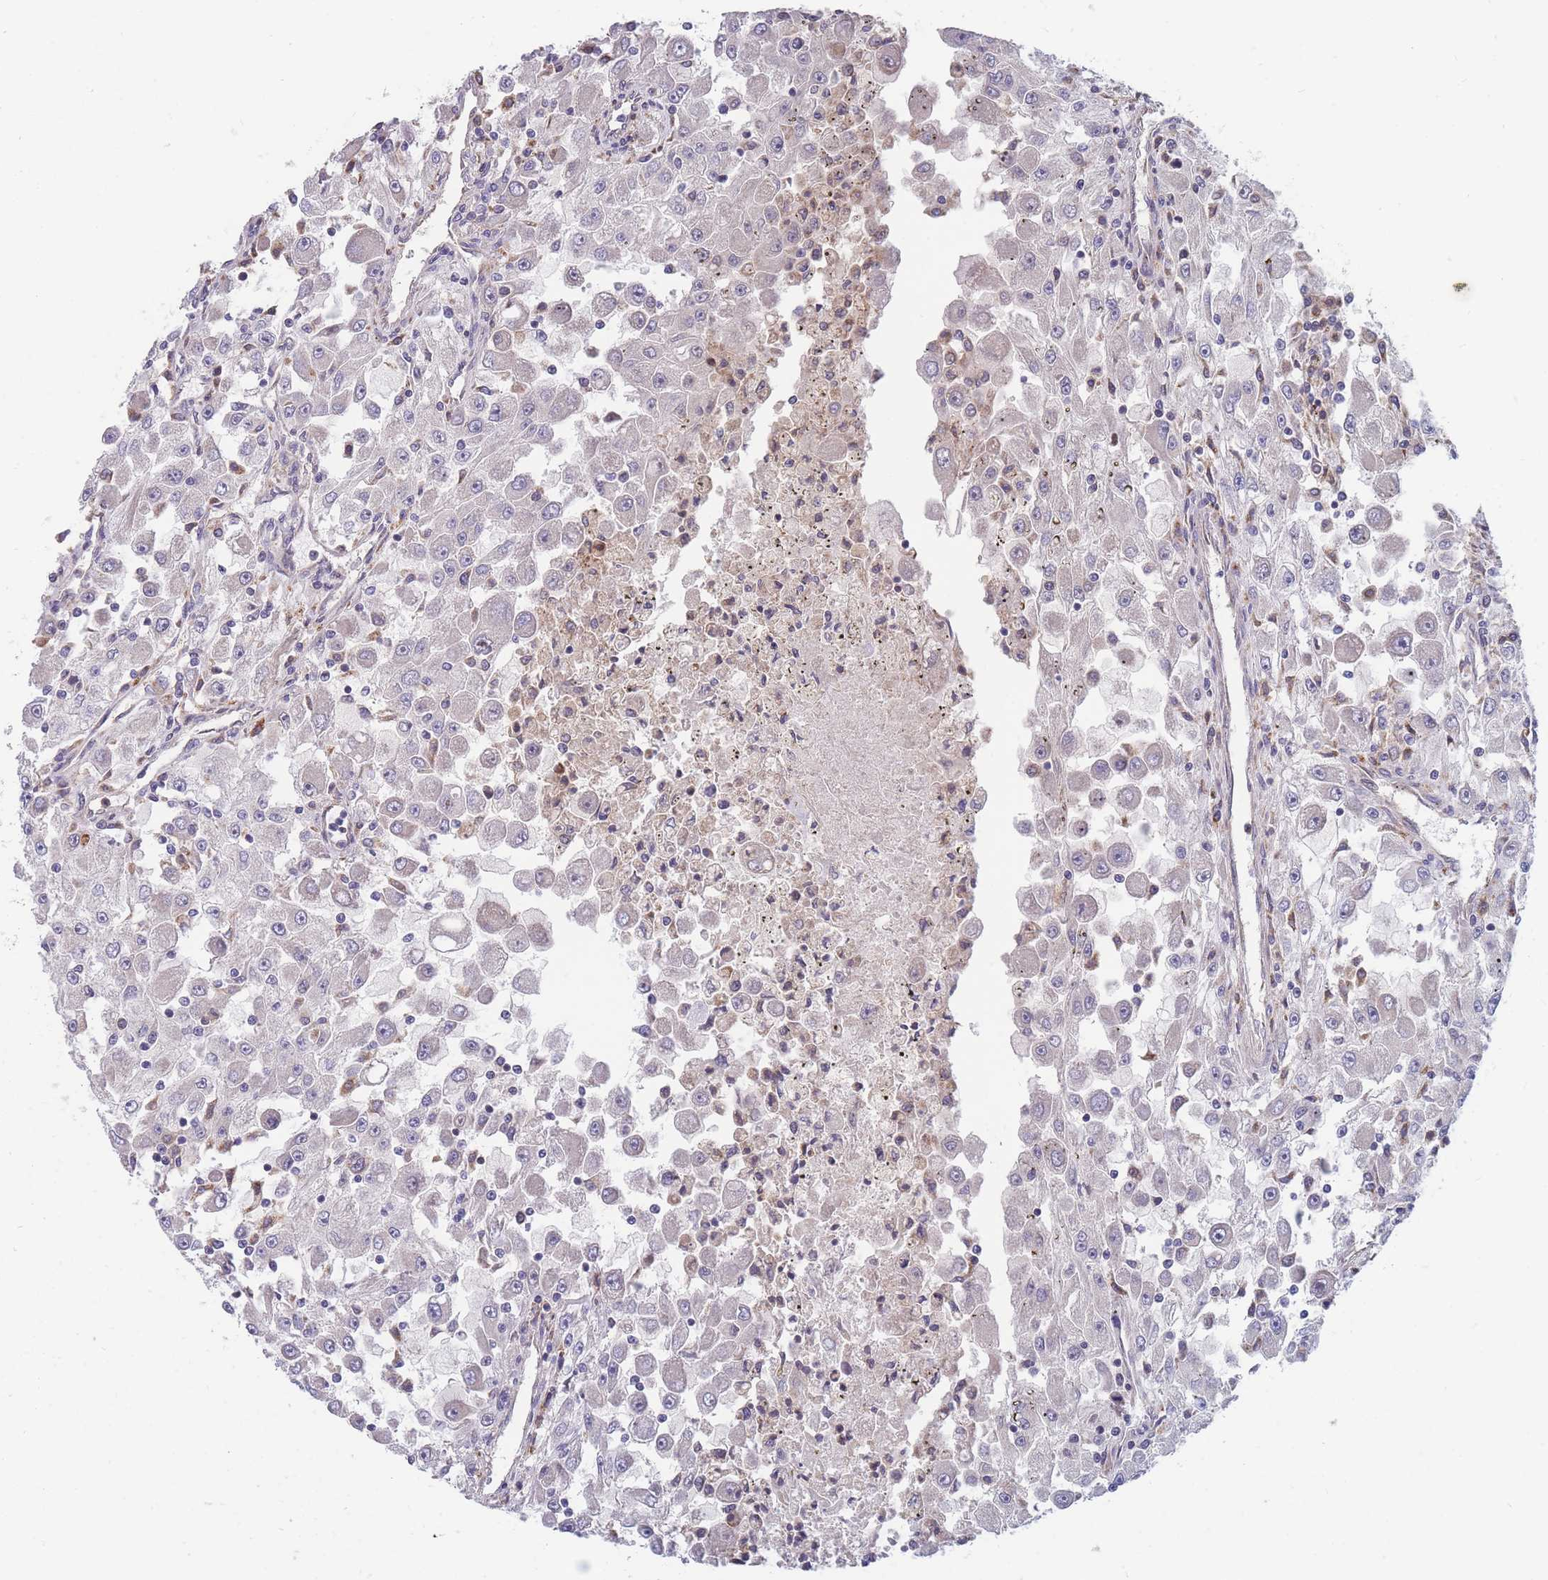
{"staining": {"intensity": "negative", "quantity": "none", "location": "none"}, "tissue": "renal cancer", "cell_type": "Tumor cells", "image_type": "cancer", "snomed": [{"axis": "morphology", "description": "Adenocarcinoma, NOS"}, {"axis": "topography", "description": "Kidney"}], "caption": "Immunohistochemical staining of renal adenocarcinoma exhibits no significant staining in tumor cells.", "gene": "TMEM131L", "patient": {"sex": "female", "age": 67}}